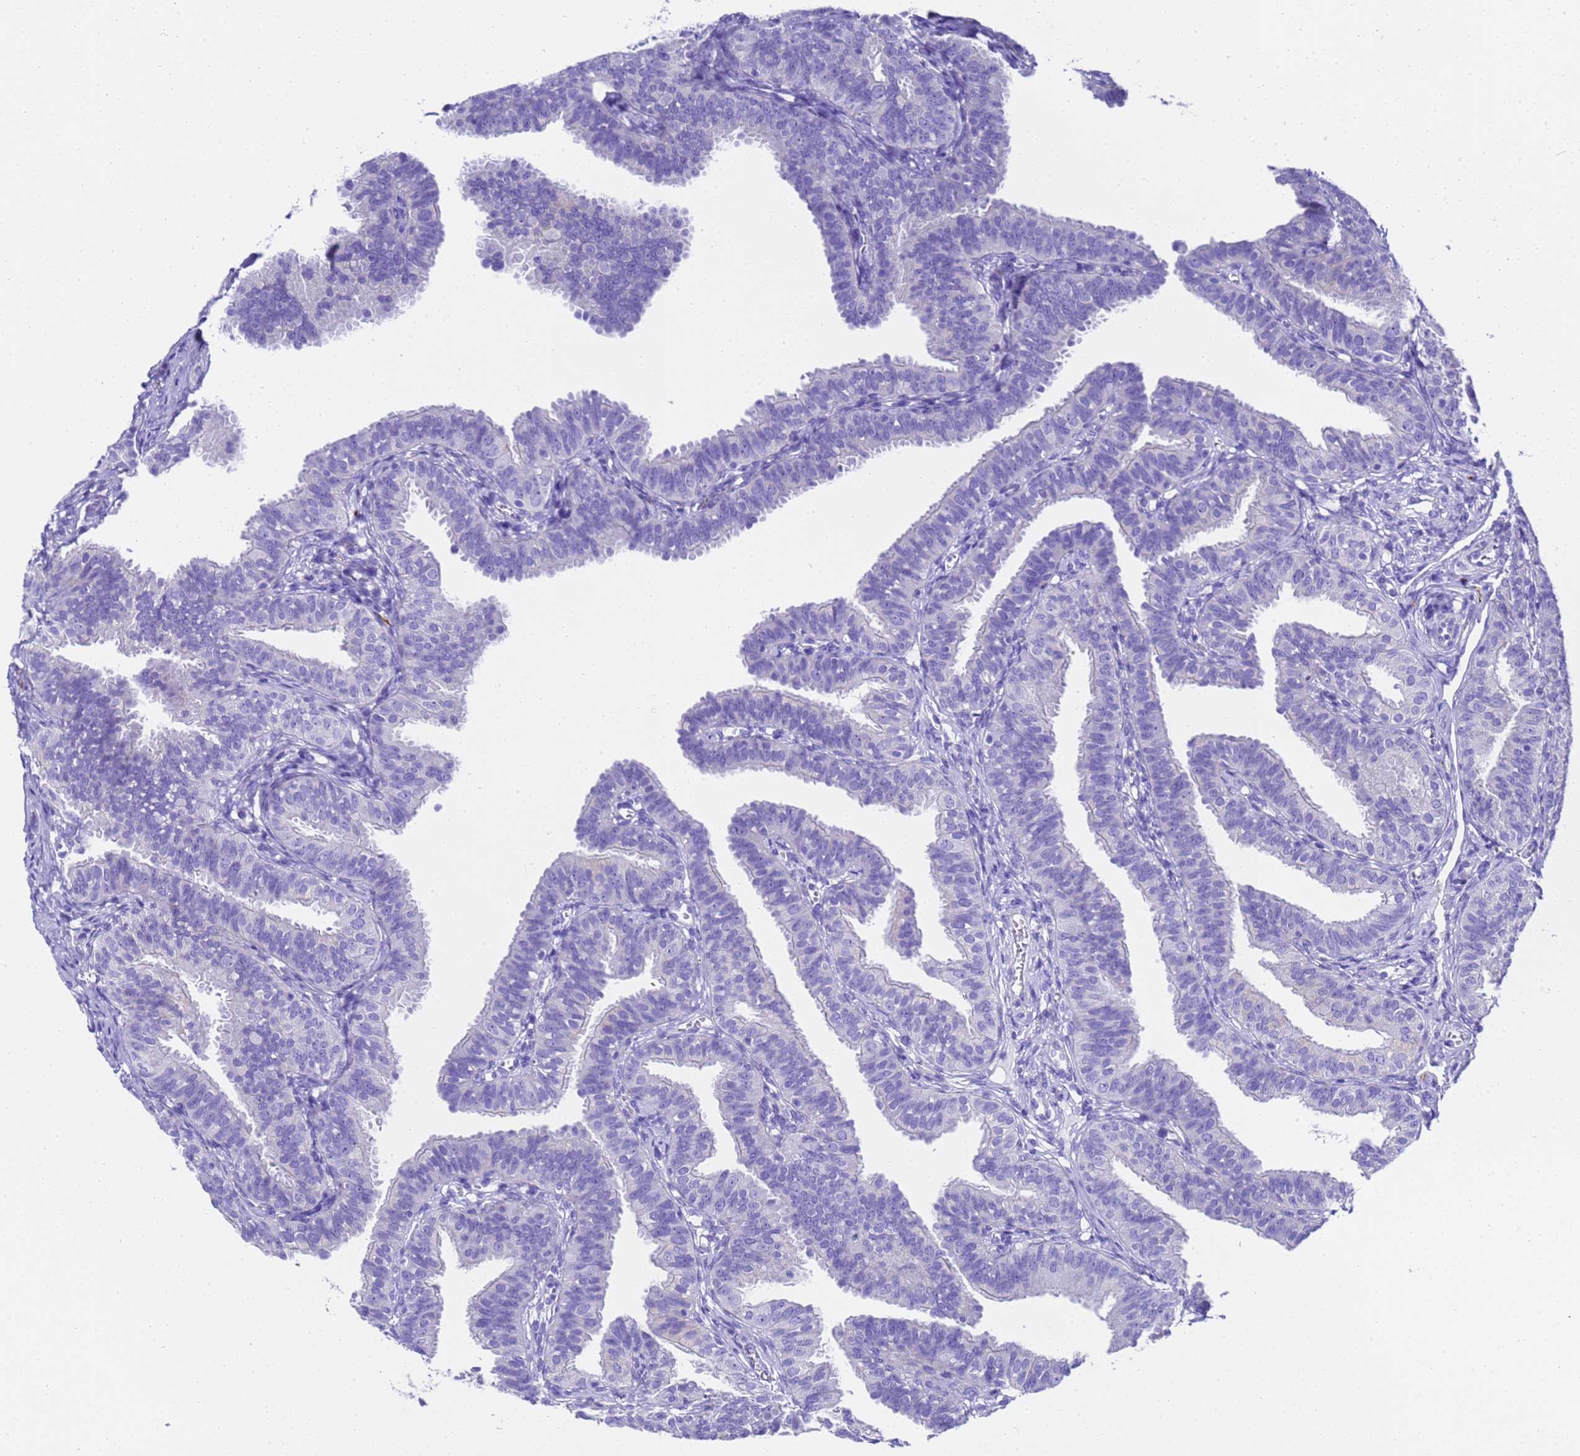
{"staining": {"intensity": "negative", "quantity": "none", "location": "none"}, "tissue": "fallopian tube", "cell_type": "Glandular cells", "image_type": "normal", "snomed": [{"axis": "morphology", "description": "Normal tissue, NOS"}, {"axis": "topography", "description": "Fallopian tube"}], "caption": "Immunohistochemistry (IHC) histopathology image of benign fallopian tube: fallopian tube stained with DAB shows no significant protein positivity in glandular cells.", "gene": "FAM72A", "patient": {"sex": "female", "age": 35}}